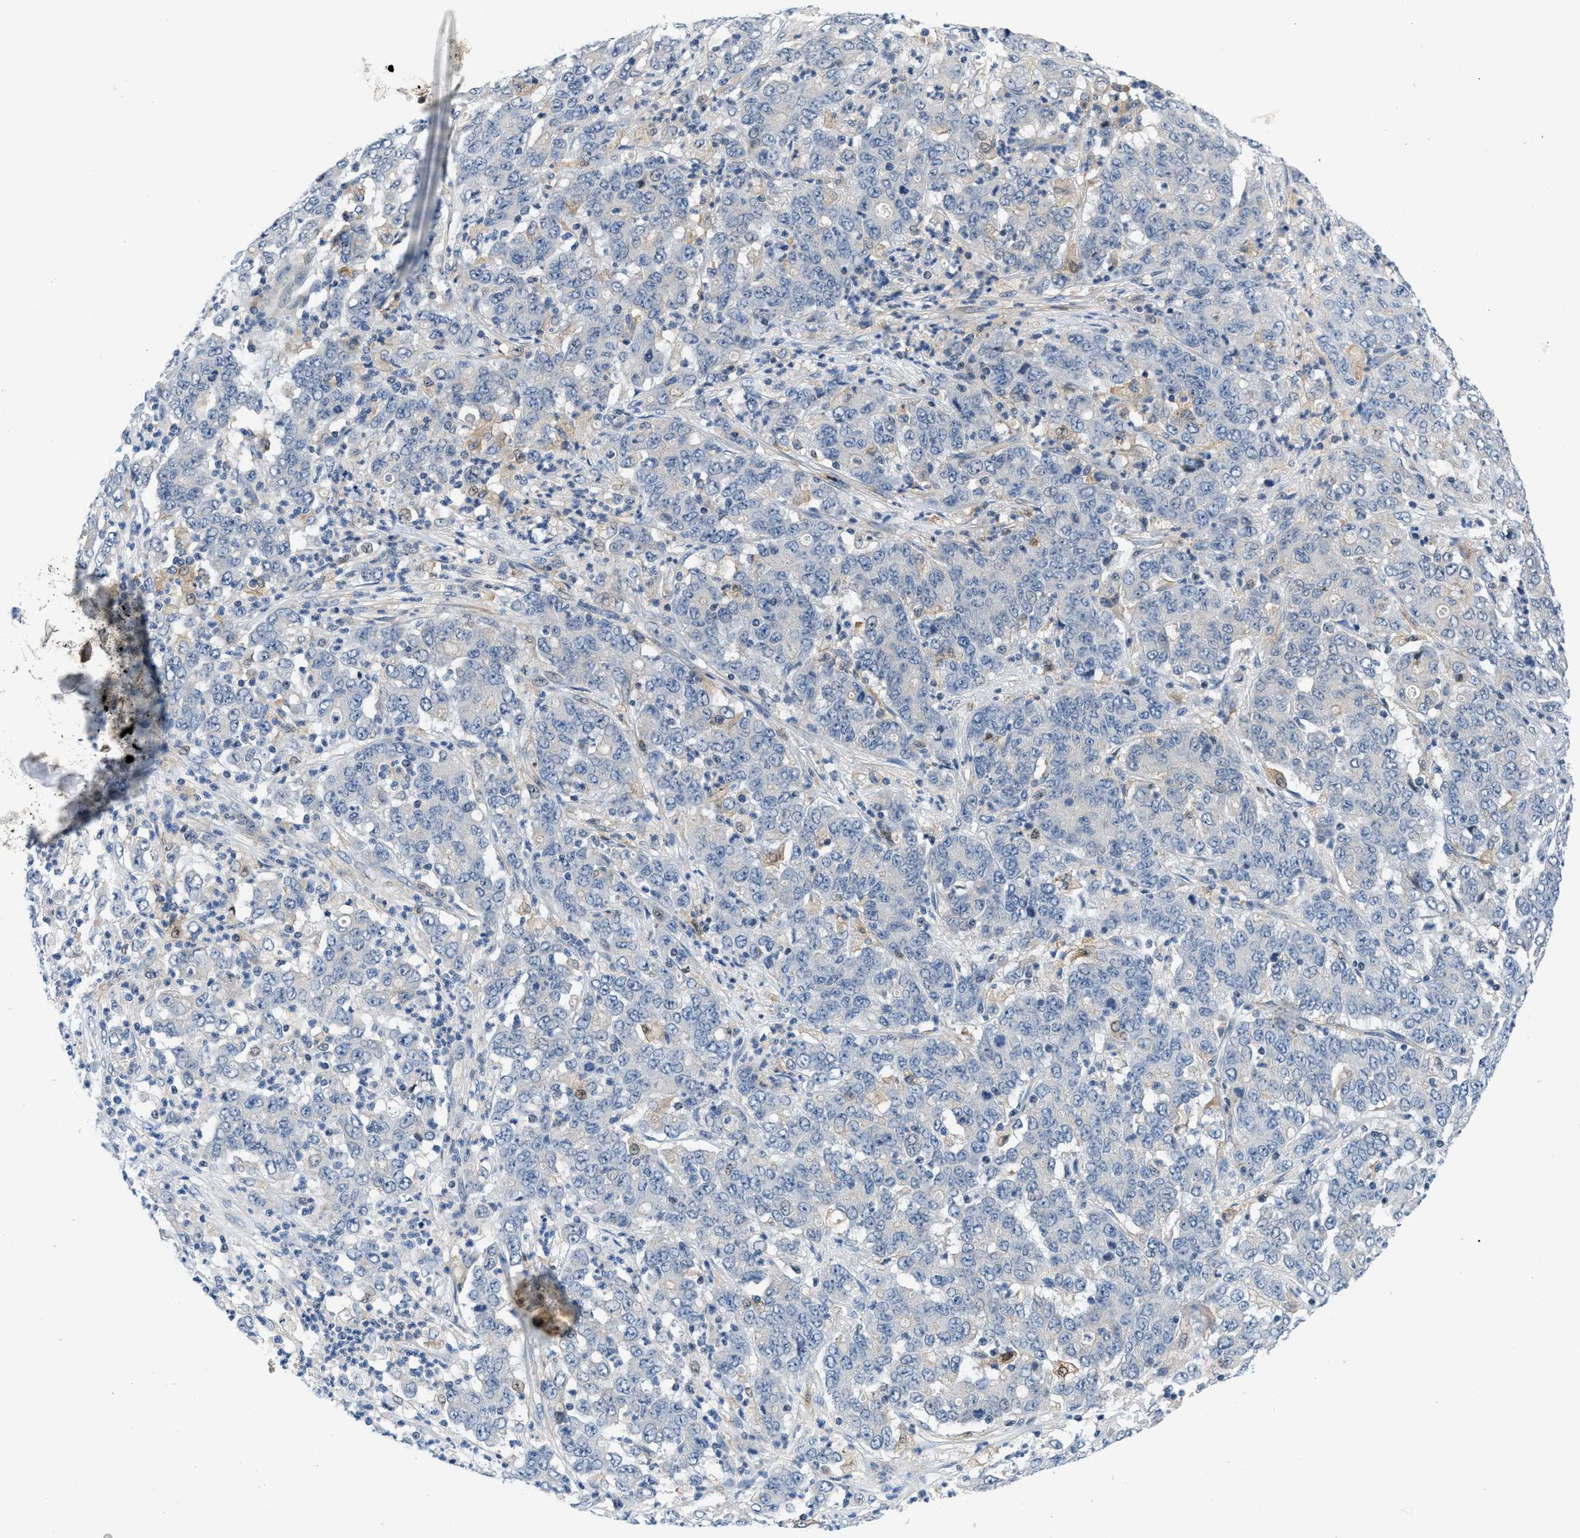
{"staining": {"intensity": "moderate", "quantity": "<25%", "location": "cytoplasmic/membranous,nuclear"}, "tissue": "stomach cancer", "cell_type": "Tumor cells", "image_type": "cancer", "snomed": [{"axis": "morphology", "description": "Adenocarcinoma, NOS"}, {"axis": "topography", "description": "Stomach, lower"}], "caption": "IHC photomicrograph of adenocarcinoma (stomach) stained for a protein (brown), which shows low levels of moderate cytoplasmic/membranous and nuclear staining in approximately <25% of tumor cells.", "gene": "FDCSP", "patient": {"sex": "female", "age": 71}}